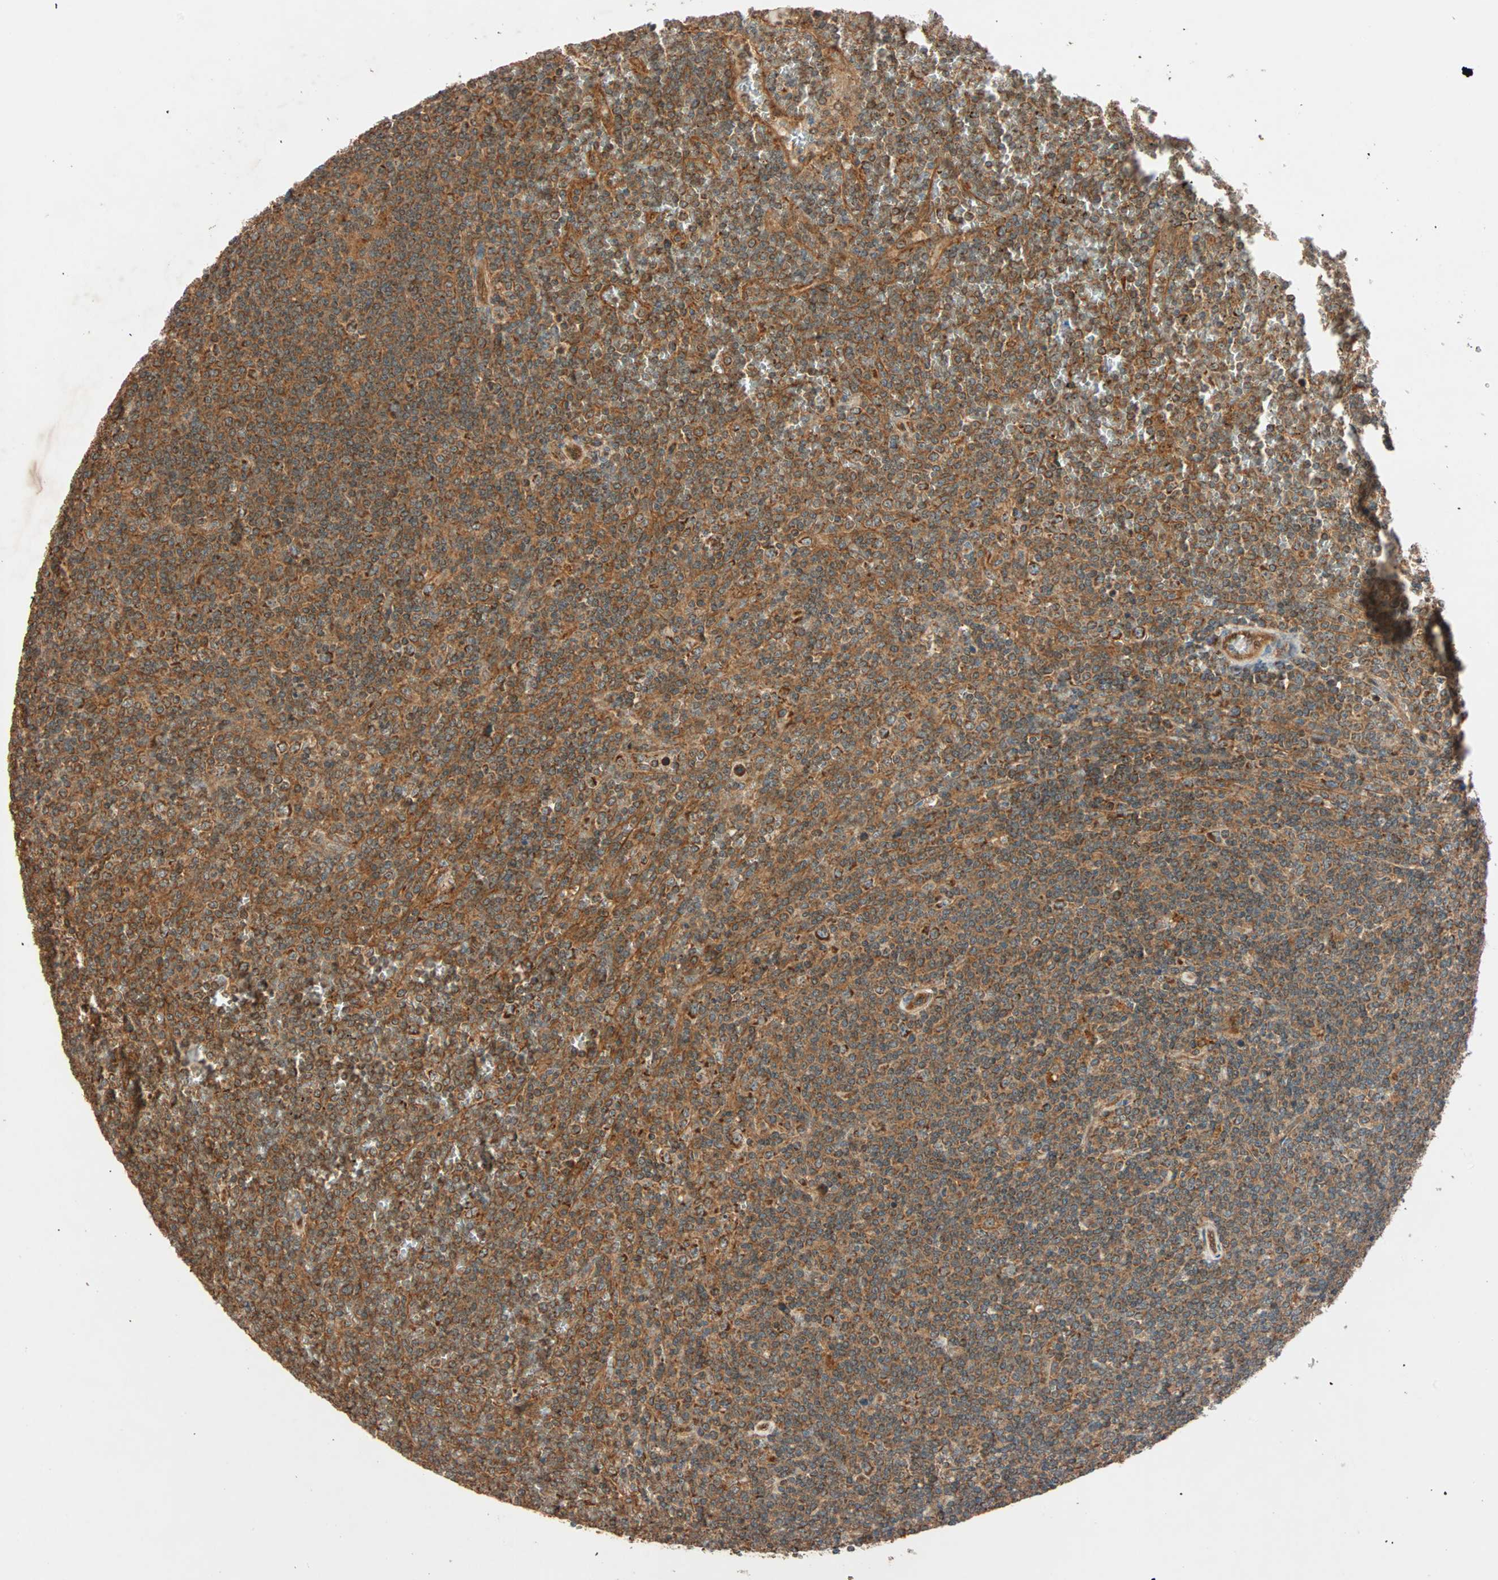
{"staining": {"intensity": "strong", "quantity": ">75%", "location": "cytoplasmic/membranous"}, "tissue": "lymphoma", "cell_type": "Tumor cells", "image_type": "cancer", "snomed": [{"axis": "morphology", "description": "Malignant lymphoma, non-Hodgkin's type, Low grade"}, {"axis": "topography", "description": "Spleen"}], "caption": "A brown stain shows strong cytoplasmic/membranous staining of a protein in human lymphoma tumor cells.", "gene": "MAPK1", "patient": {"sex": "female", "age": 19}}